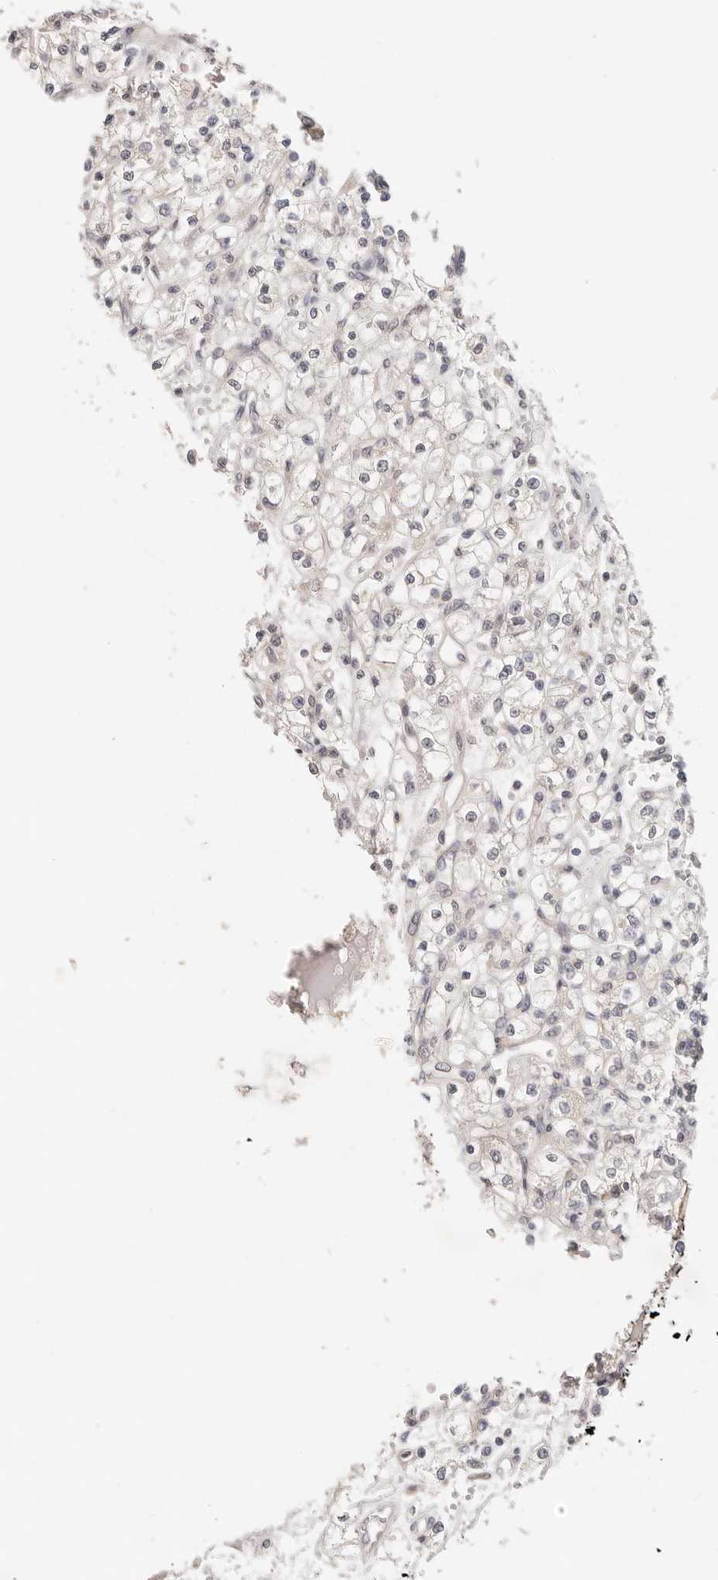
{"staining": {"intensity": "negative", "quantity": "none", "location": "none"}, "tissue": "renal cancer", "cell_type": "Tumor cells", "image_type": "cancer", "snomed": [{"axis": "morphology", "description": "Adenocarcinoma, NOS"}, {"axis": "topography", "description": "Kidney"}], "caption": "Immunohistochemical staining of human adenocarcinoma (renal) demonstrates no significant expression in tumor cells.", "gene": "GGPS1", "patient": {"sex": "female", "age": 59}}